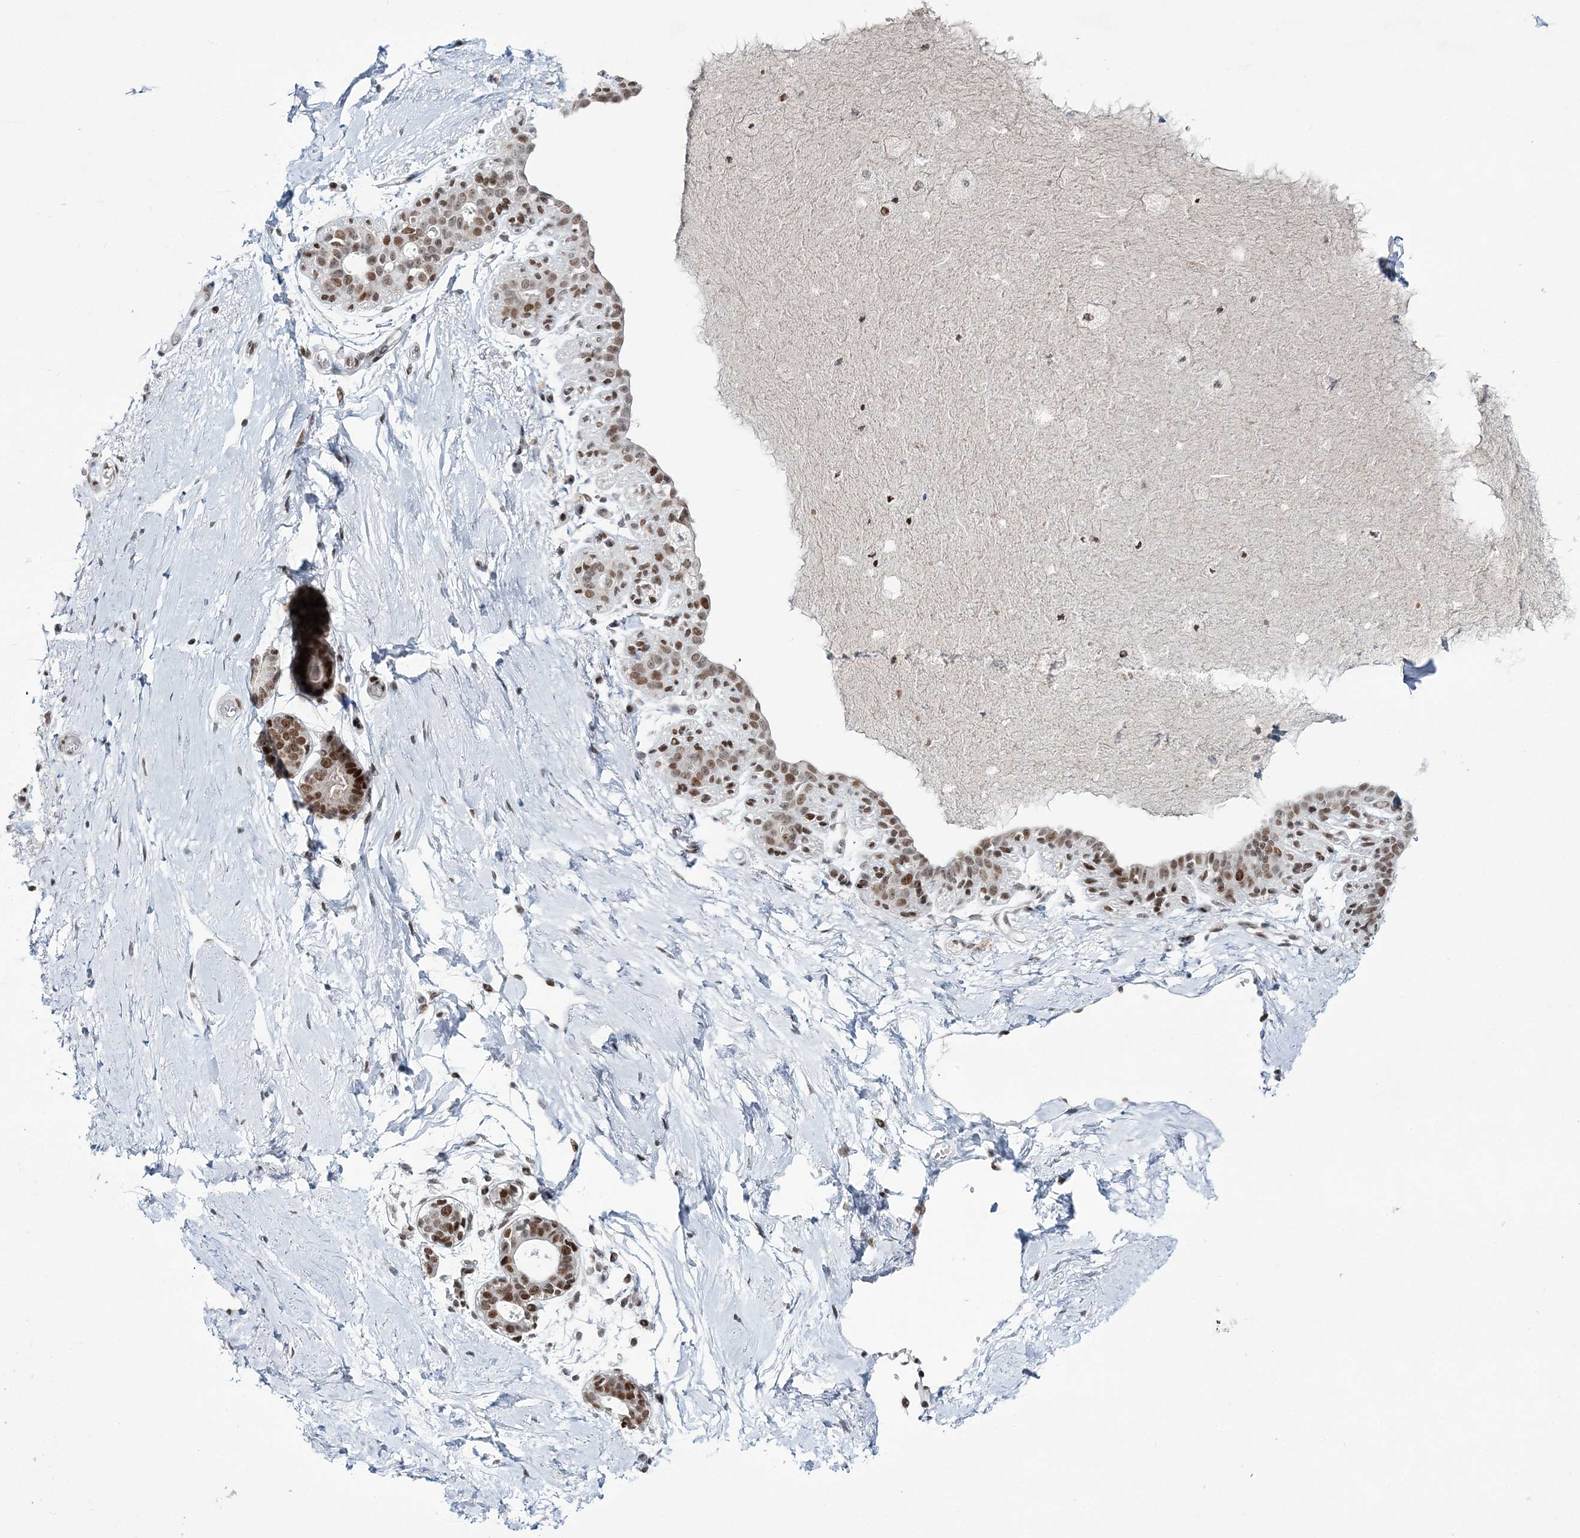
{"staining": {"intensity": "negative", "quantity": "none", "location": "none"}, "tissue": "breast", "cell_type": "Adipocytes", "image_type": "normal", "snomed": [{"axis": "morphology", "description": "Normal tissue, NOS"}, {"axis": "topography", "description": "Breast"}], "caption": "This is an immunohistochemistry (IHC) histopathology image of benign human breast. There is no positivity in adipocytes.", "gene": "LRRFIP2", "patient": {"sex": "female", "age": 45}}